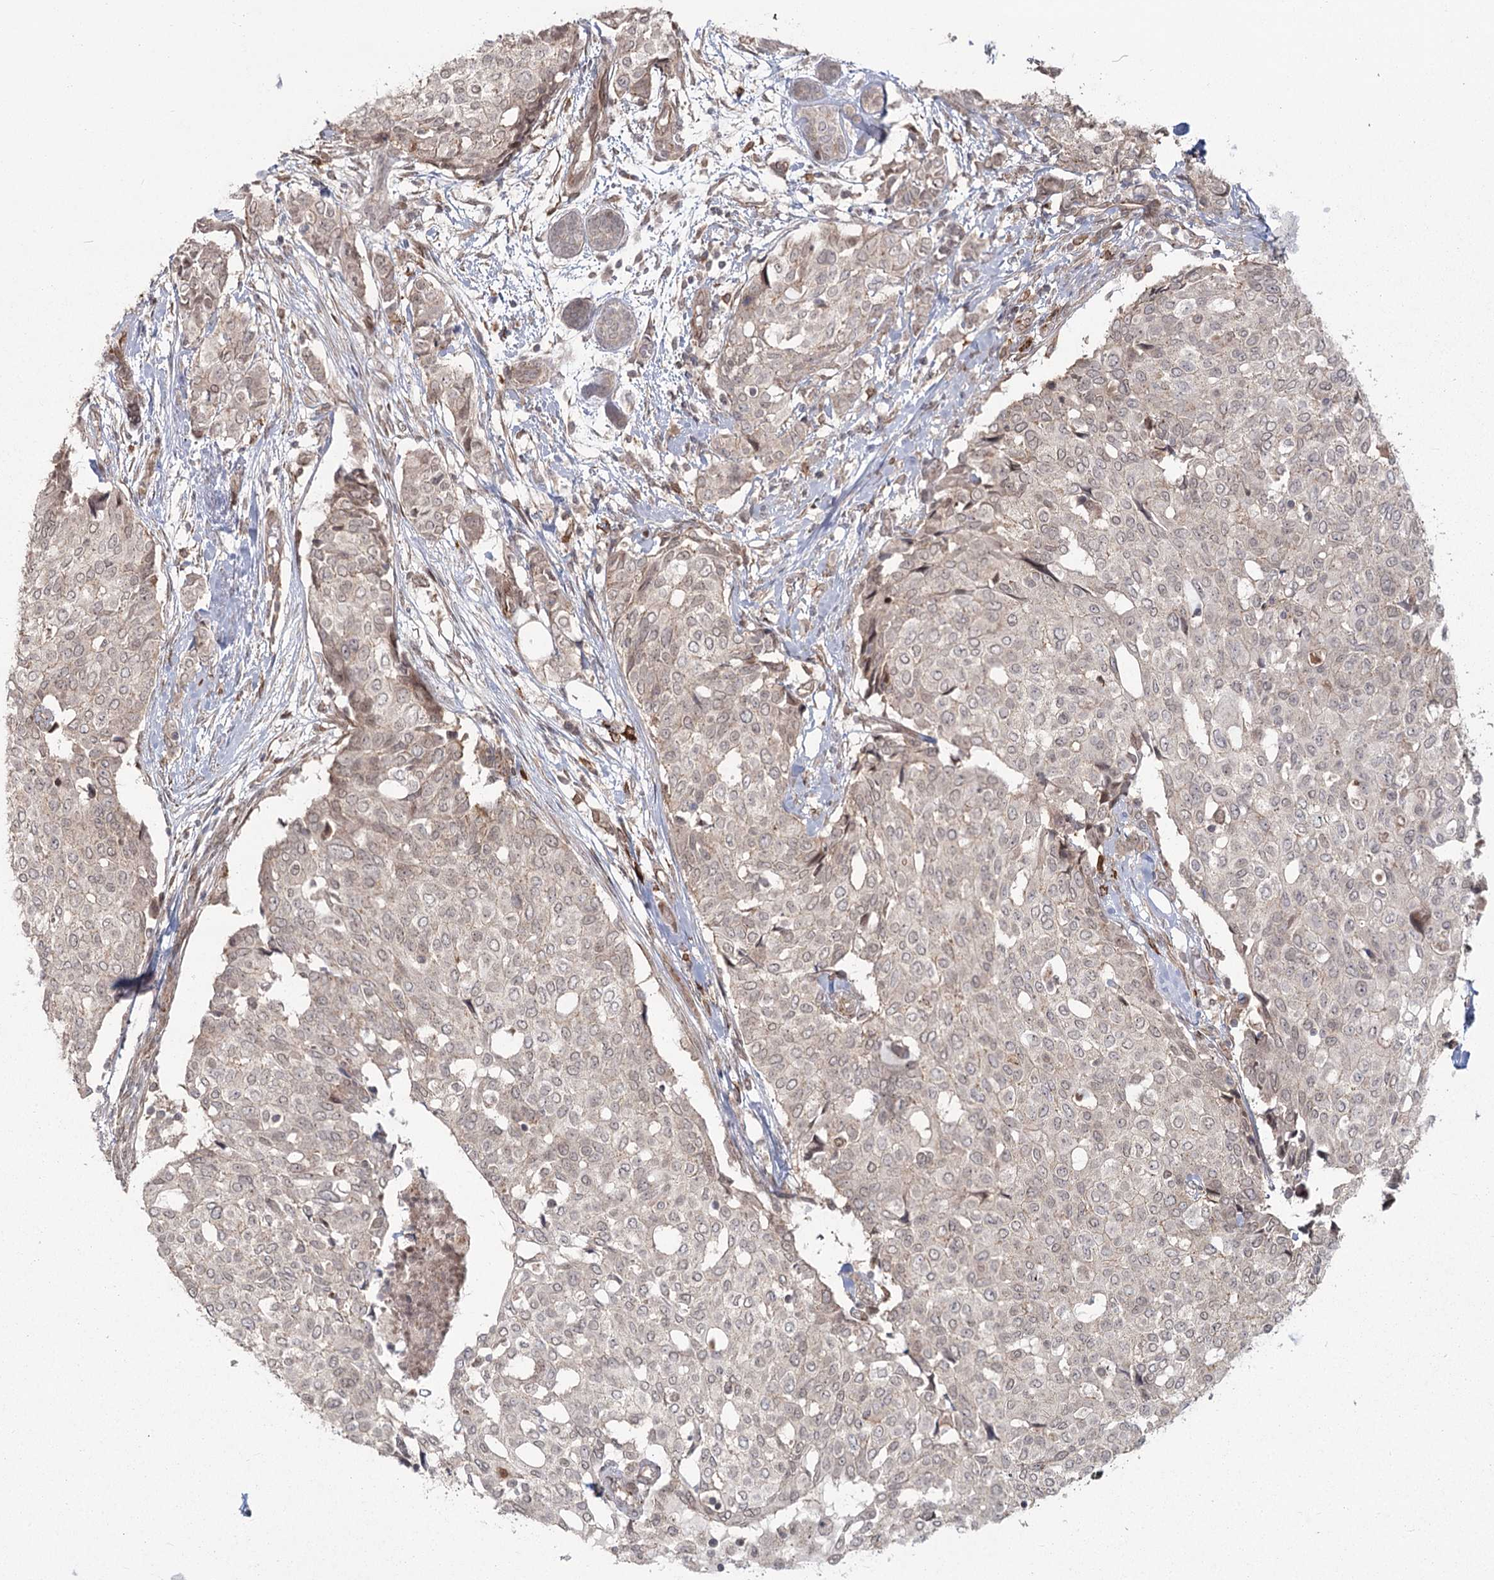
{"staining": {"intensity": "weak", "quantity": "25%-75%", "location": "cytoplasmic/membranous,nuclear"}, "tissue": "breast cancer", "cell_type": "Tumor cells", "image_type": "cancer", "snomed": [{"axis": "morphology", "description": "Lobular carcinoma"}, {"axis": "topography", "description": "Breast"}], "caption": "Protein positivity by IHC displays weak cytoplasmic/membranous and nuclear staining in about 25%-75% of tumor cells in breast lobular carcinoma. (DAB IHC with brightfield microscopy, high magnification).", "gene": "AP2M1", "patient": {"sex": "female", "age": 51}}